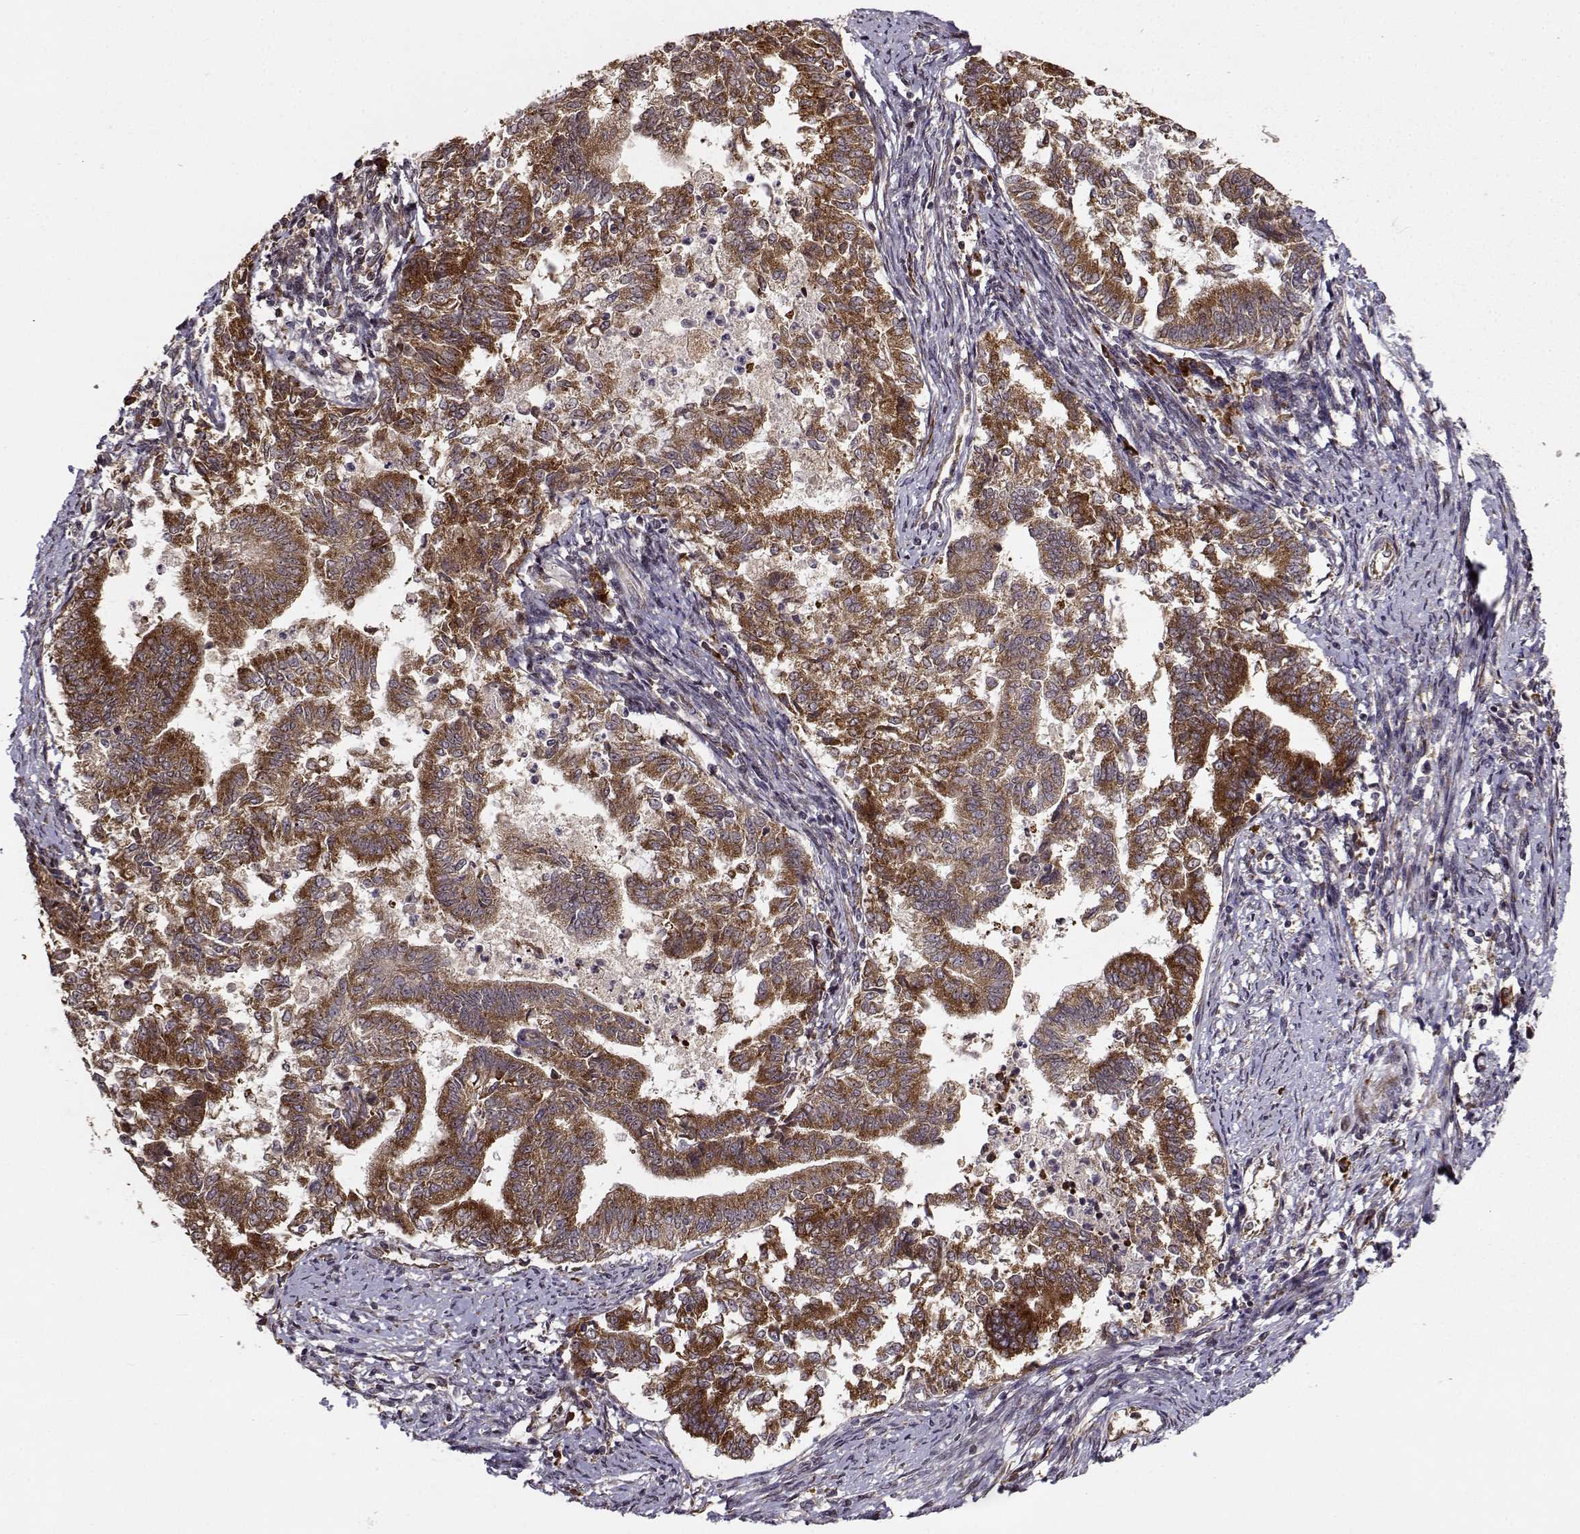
{"staining": {"intensity": "strong", "quantity": ">75%", "location": "cytoplasmic/membranous"}, "tissue": "endometrial cancer", "cell_type": "Tumor cells", "image_type": "cancer", "snomed": [{"axis": "morphology", "description": "Adenocarcinoma, NOS"}, {"axis": "topography", "description": "Endometrium"}], "caption": "Protein analysis of adenocarcinoma (endometrial) tissue reveals strong cytoplasmic/membranous staining in about >75% of tumor cells.", "gene": "RPL31", "patient": {"sex": "female", "age": 65}}